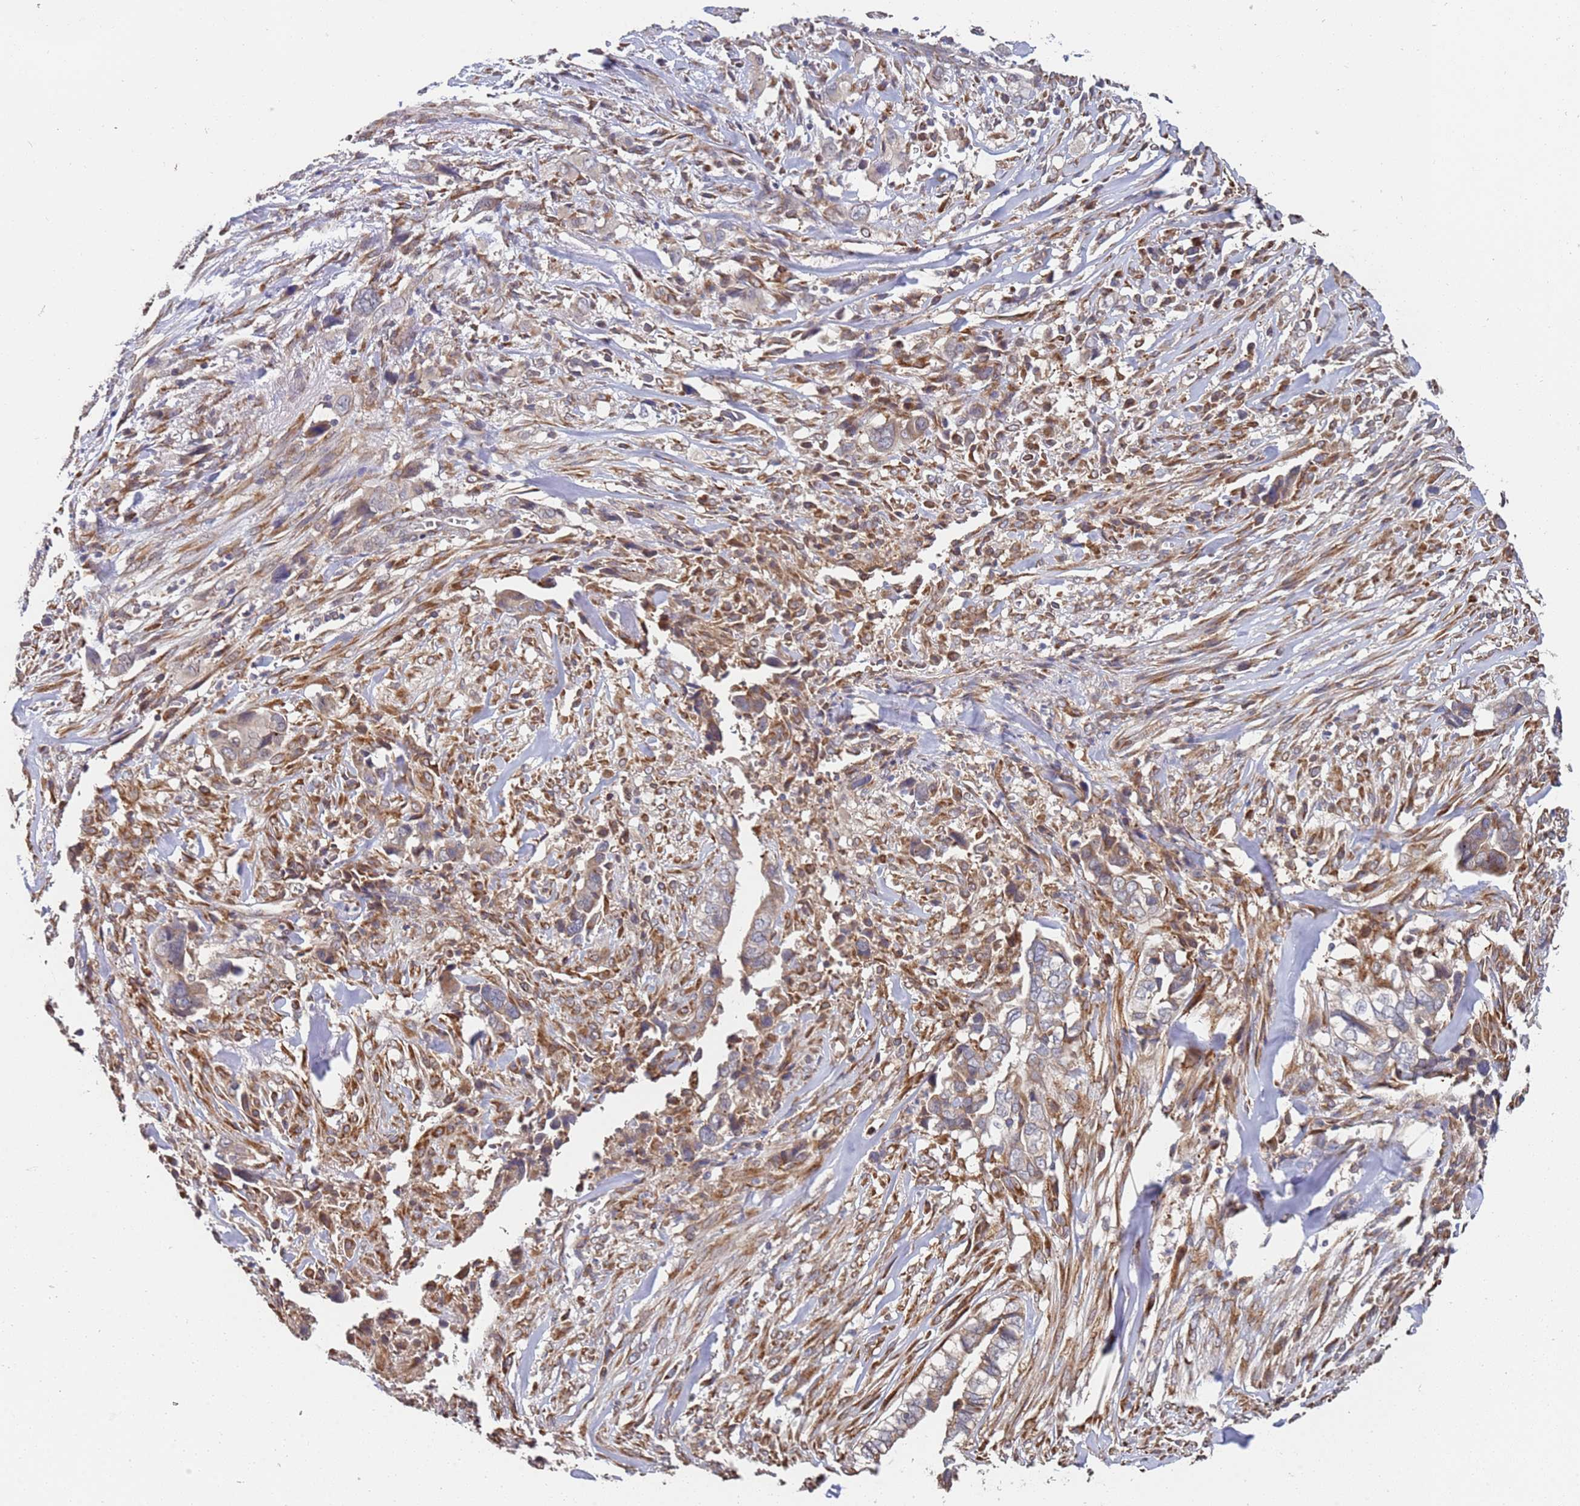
{"staining": {"intensity": "moderate", "quantity": "25%-75%", "location": "cytoplasmic/membranous"}, "tissue": "liver cancer", "cell_type": "Tumor cells", "image_type": "cancer", "snomed": [{"axis": "morphology", "description": "Cholangiocarcinoma"}, {"axis": "topography", "description": "Liver"}], "caption": "Immunohistochemical staining of liver cancer (cholangiocarcinoma) reveals medium levels of moderate cytoplasmic/membranous positivity in approximately 25%-75% of tumor cells.", "gene": "VRK2", "patient": {"sex": "female", "age": 79}}